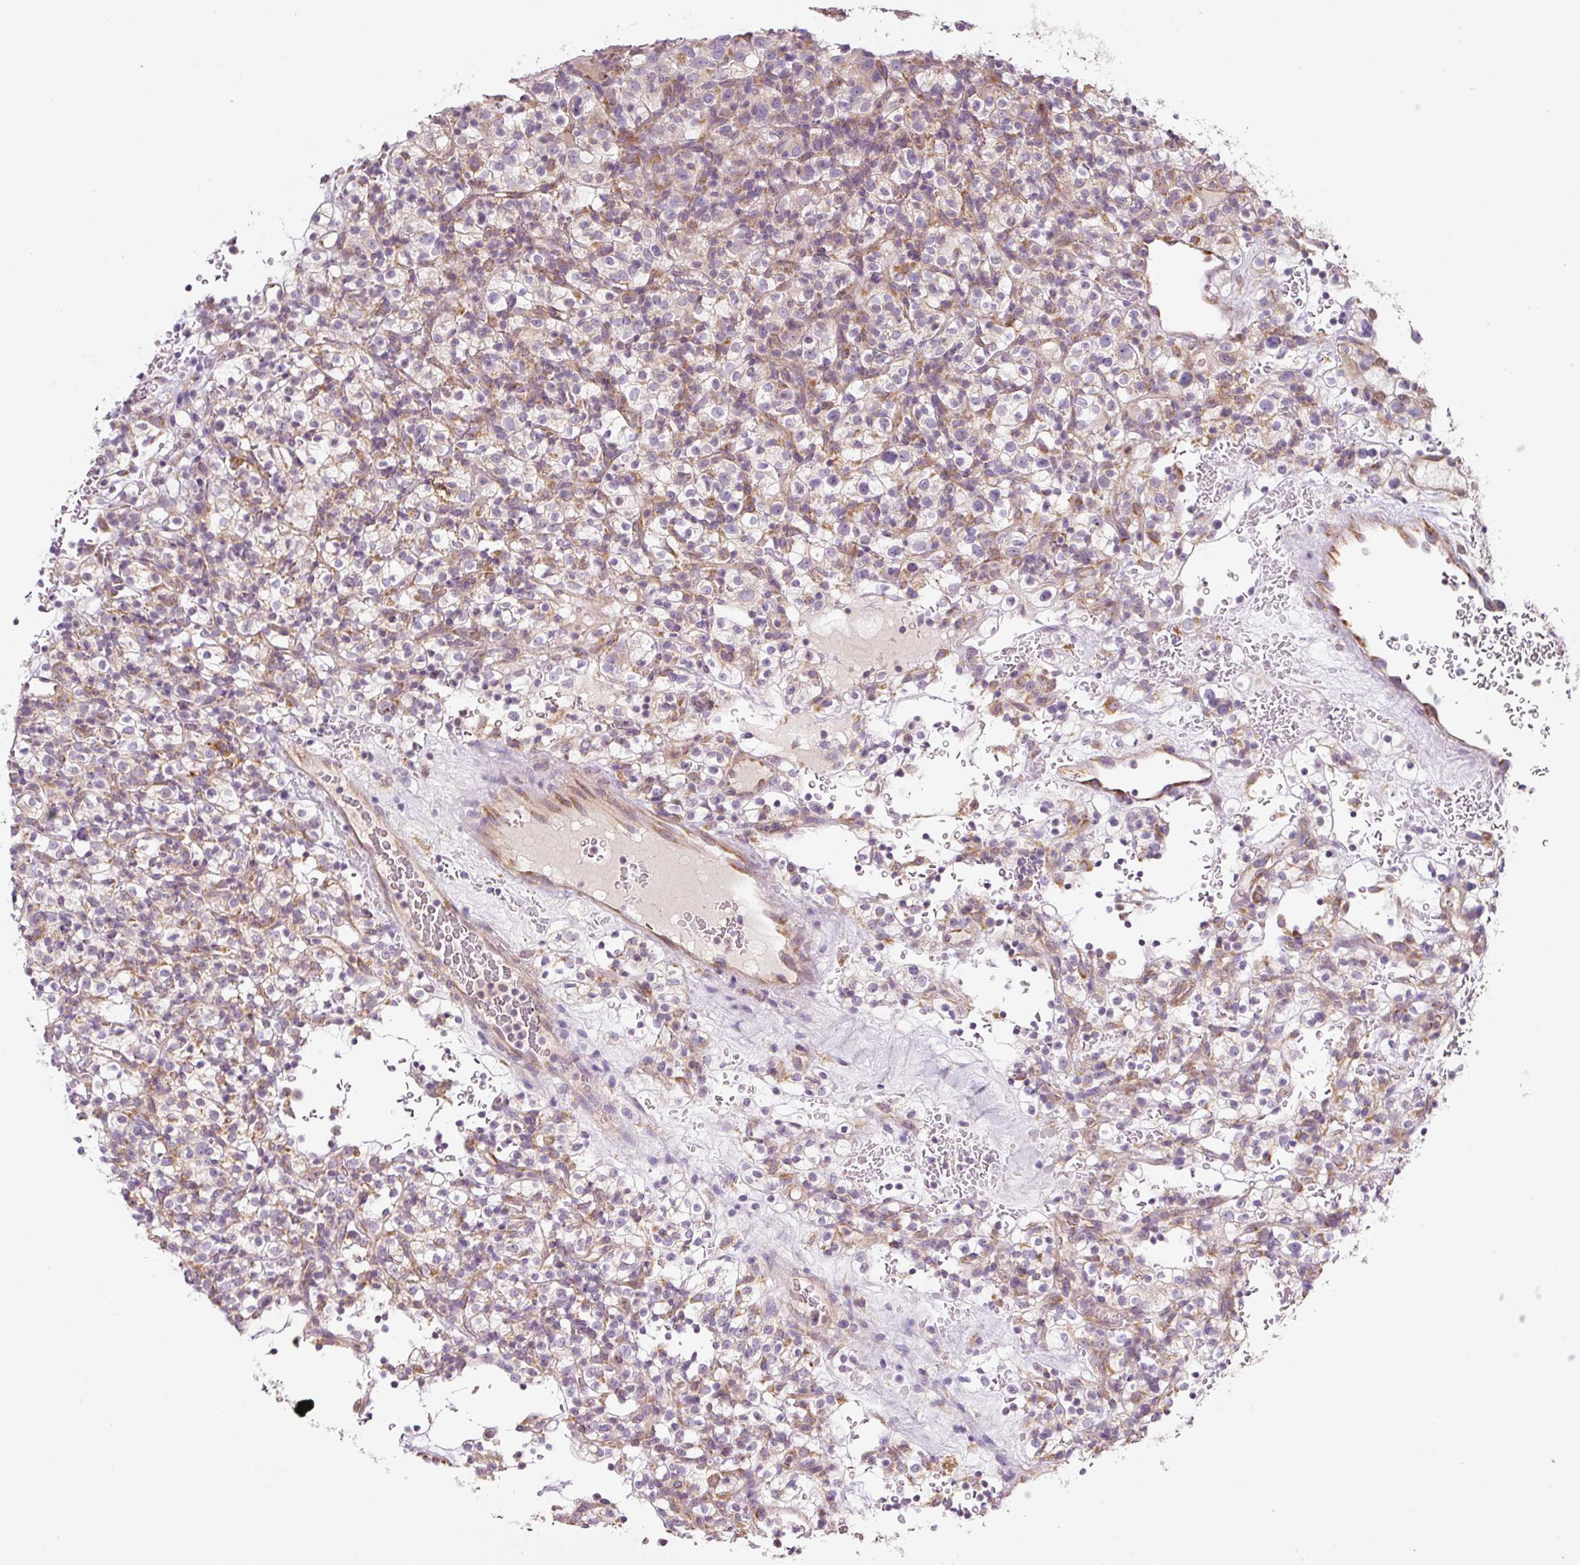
{"staining": {"intensity": "weak", "quantity": "<25%", "location": "cytoplasmic/membranous"}, "tissue": "renal cancer", "cell_type": "Tumor cells", "image_type": "cancer", "snomed": [{"axis": "morphology", "description": "Normal tissue, NOS"}, {"axis": "morphology", "description": "Adenocarcinoma, NOS"}, {"axis": "topography", "description": "Kidney"}], "caption": "DAB (3,3'-diaminobenzidine) immunohistochemical staining of renal adenocarcinoma displays no significant positivity in tumor cells.", "gene": "MORN4", "patient": {"sex": "female", "age": 72}}